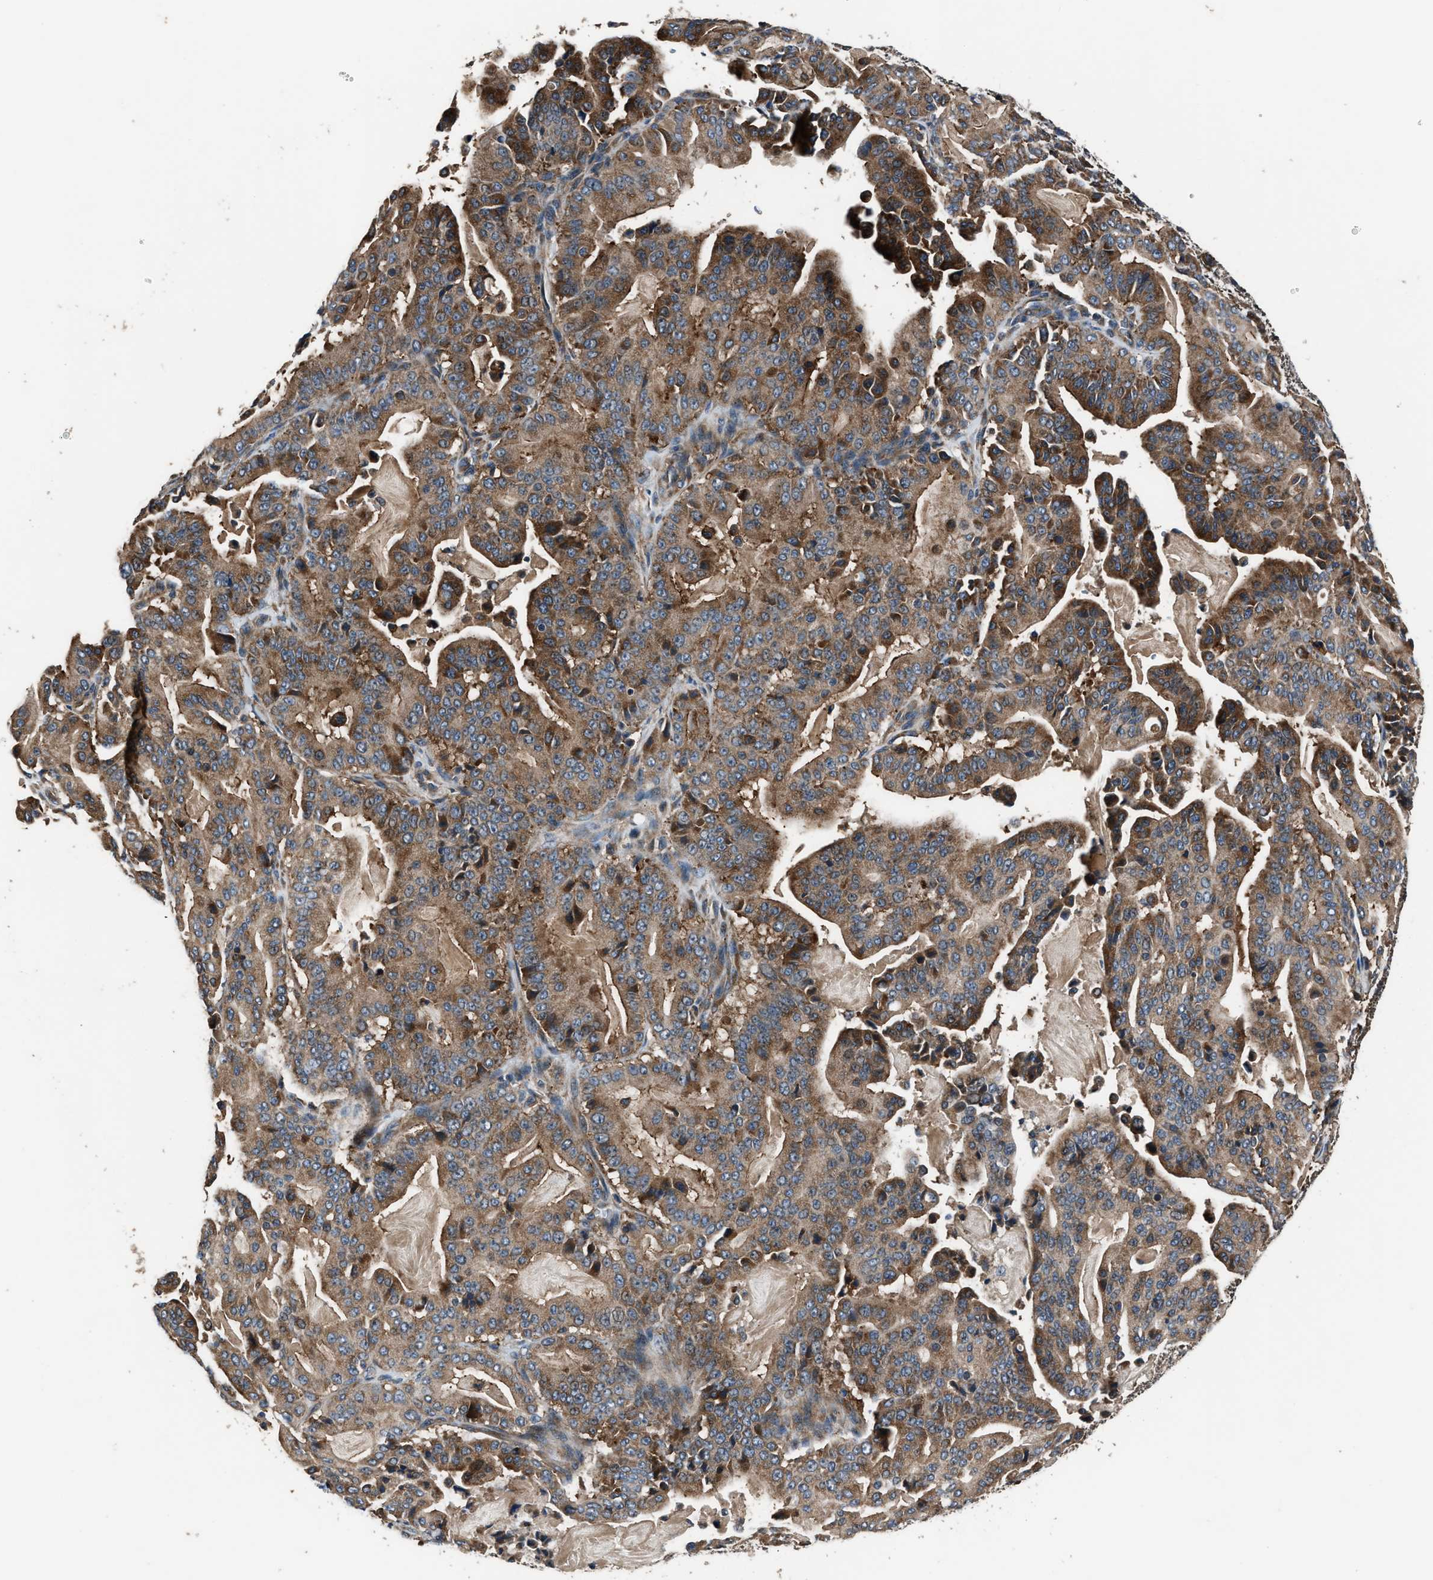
{"staining": {"intensity": "strong", "quantity": ">75%", "location": "cytoplasmic/membranous"}, "tissue": "pancreatic cancer", "cell_type": "Tumor cells", "image_type": "cancer", "snomed": [{"axis": "morphology", "description": "Adenocarcinoma, NOS"}, {"axis": "topography", "description": "Pancreas"}], "caption": "Protein expression analysis of pancreatic cancer (adenocarcinoma) shows strong cytoplasmic/membranous expression in approximately >75% of tumor cells.", "gene": "IMPDH2", "patient": {"sex": "male", "age": 63}}